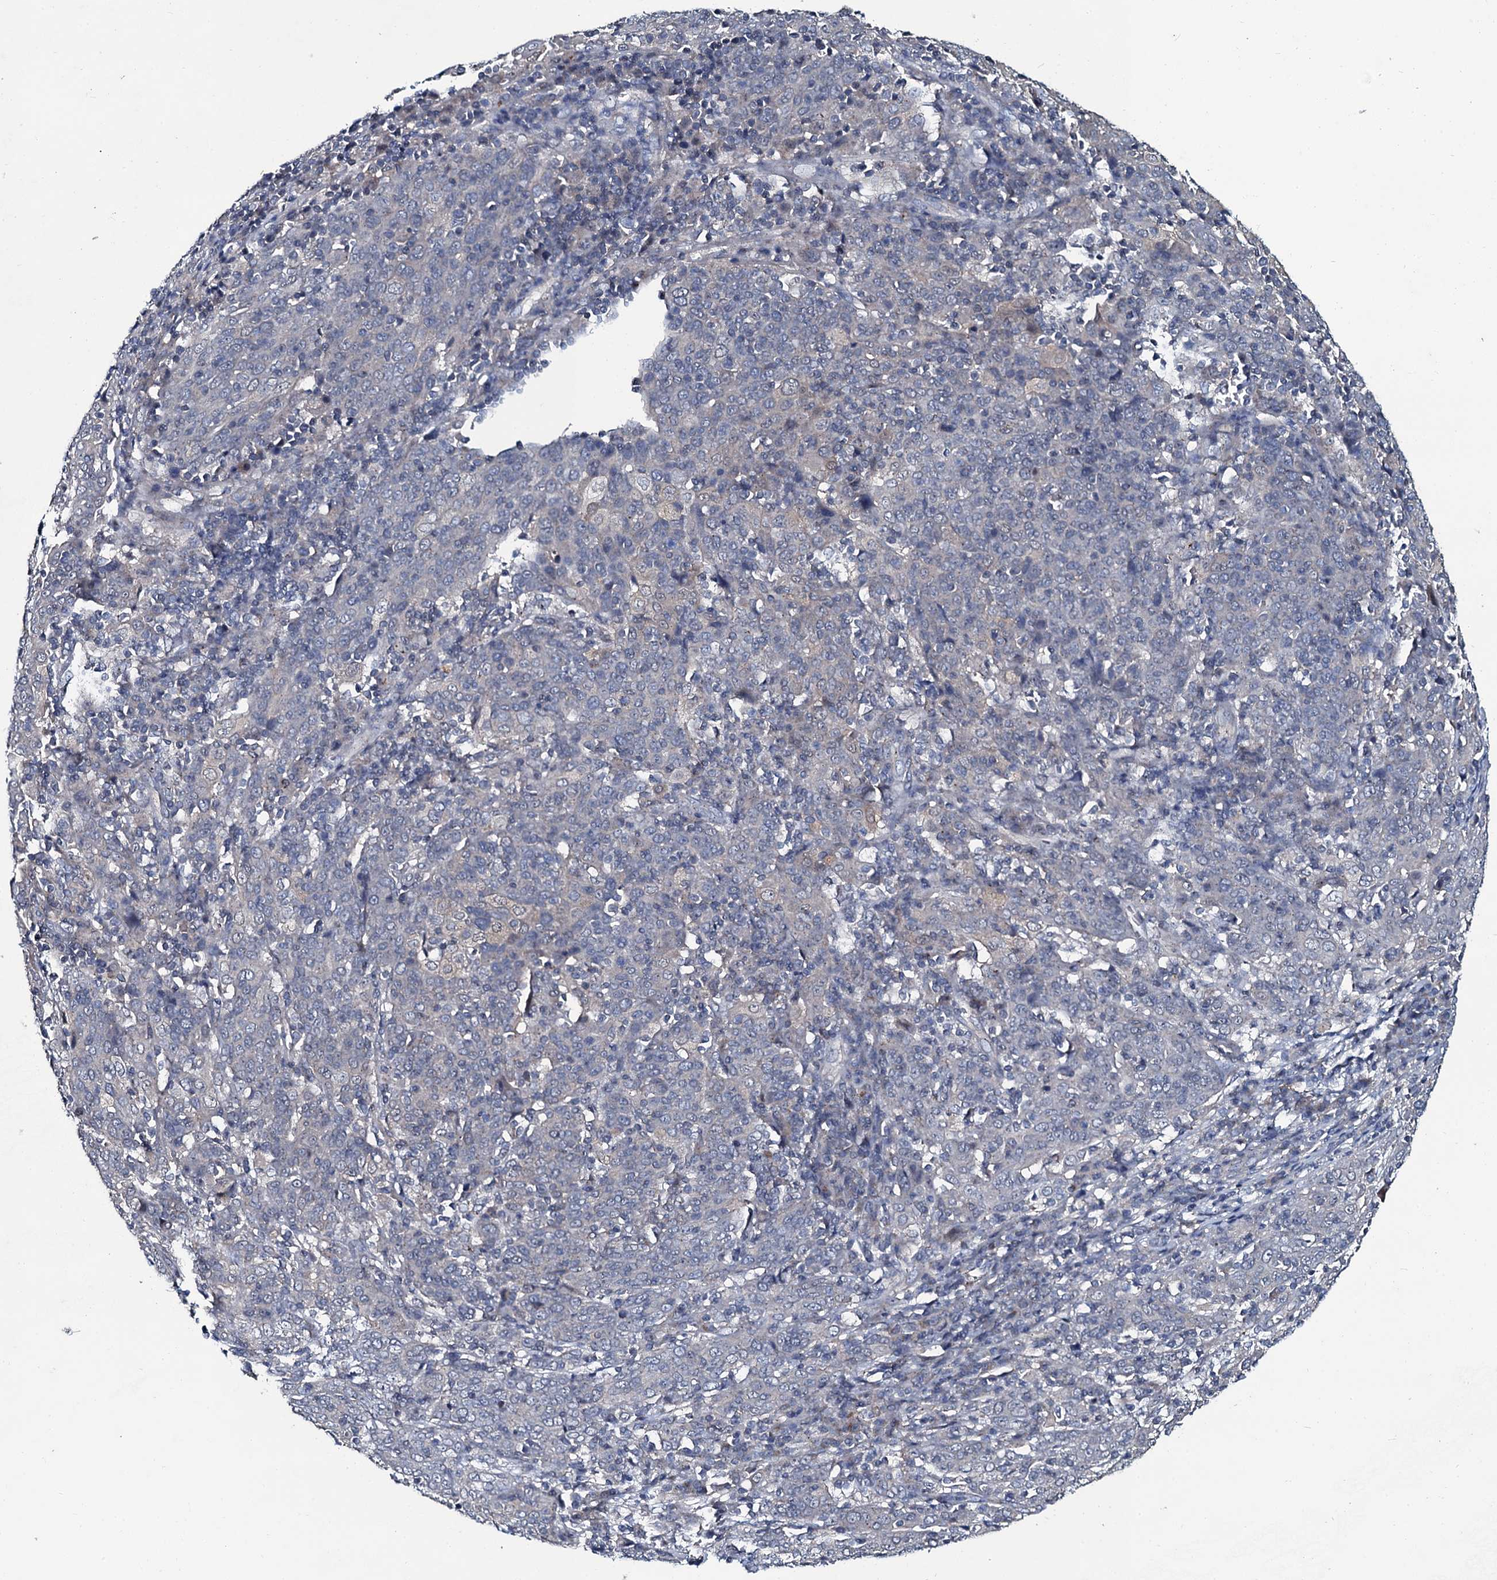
{"staining": {"intensity": "negative", "quantity": "none", "location": "none"}, "tissue": "cervical cancer", "cell_type": "Tumor cells", "image_type": "cancer", "snomed": [{"axis": "morphology", "description": "Squamous cell carcinoma, NOS"}, {"axis": "topography", "description": "Cervix"}], "caption": "DAB immunohistochemical staining of cervical cancer (squamous cell carcinoma) reveals no significant positivity in tumor cells. The staining is performed using DAB brown chromogen with nuclei counter-stained in using hematoxylin.", "gene": "USPL1", "patient": {"sex": "female", "age": 67}}